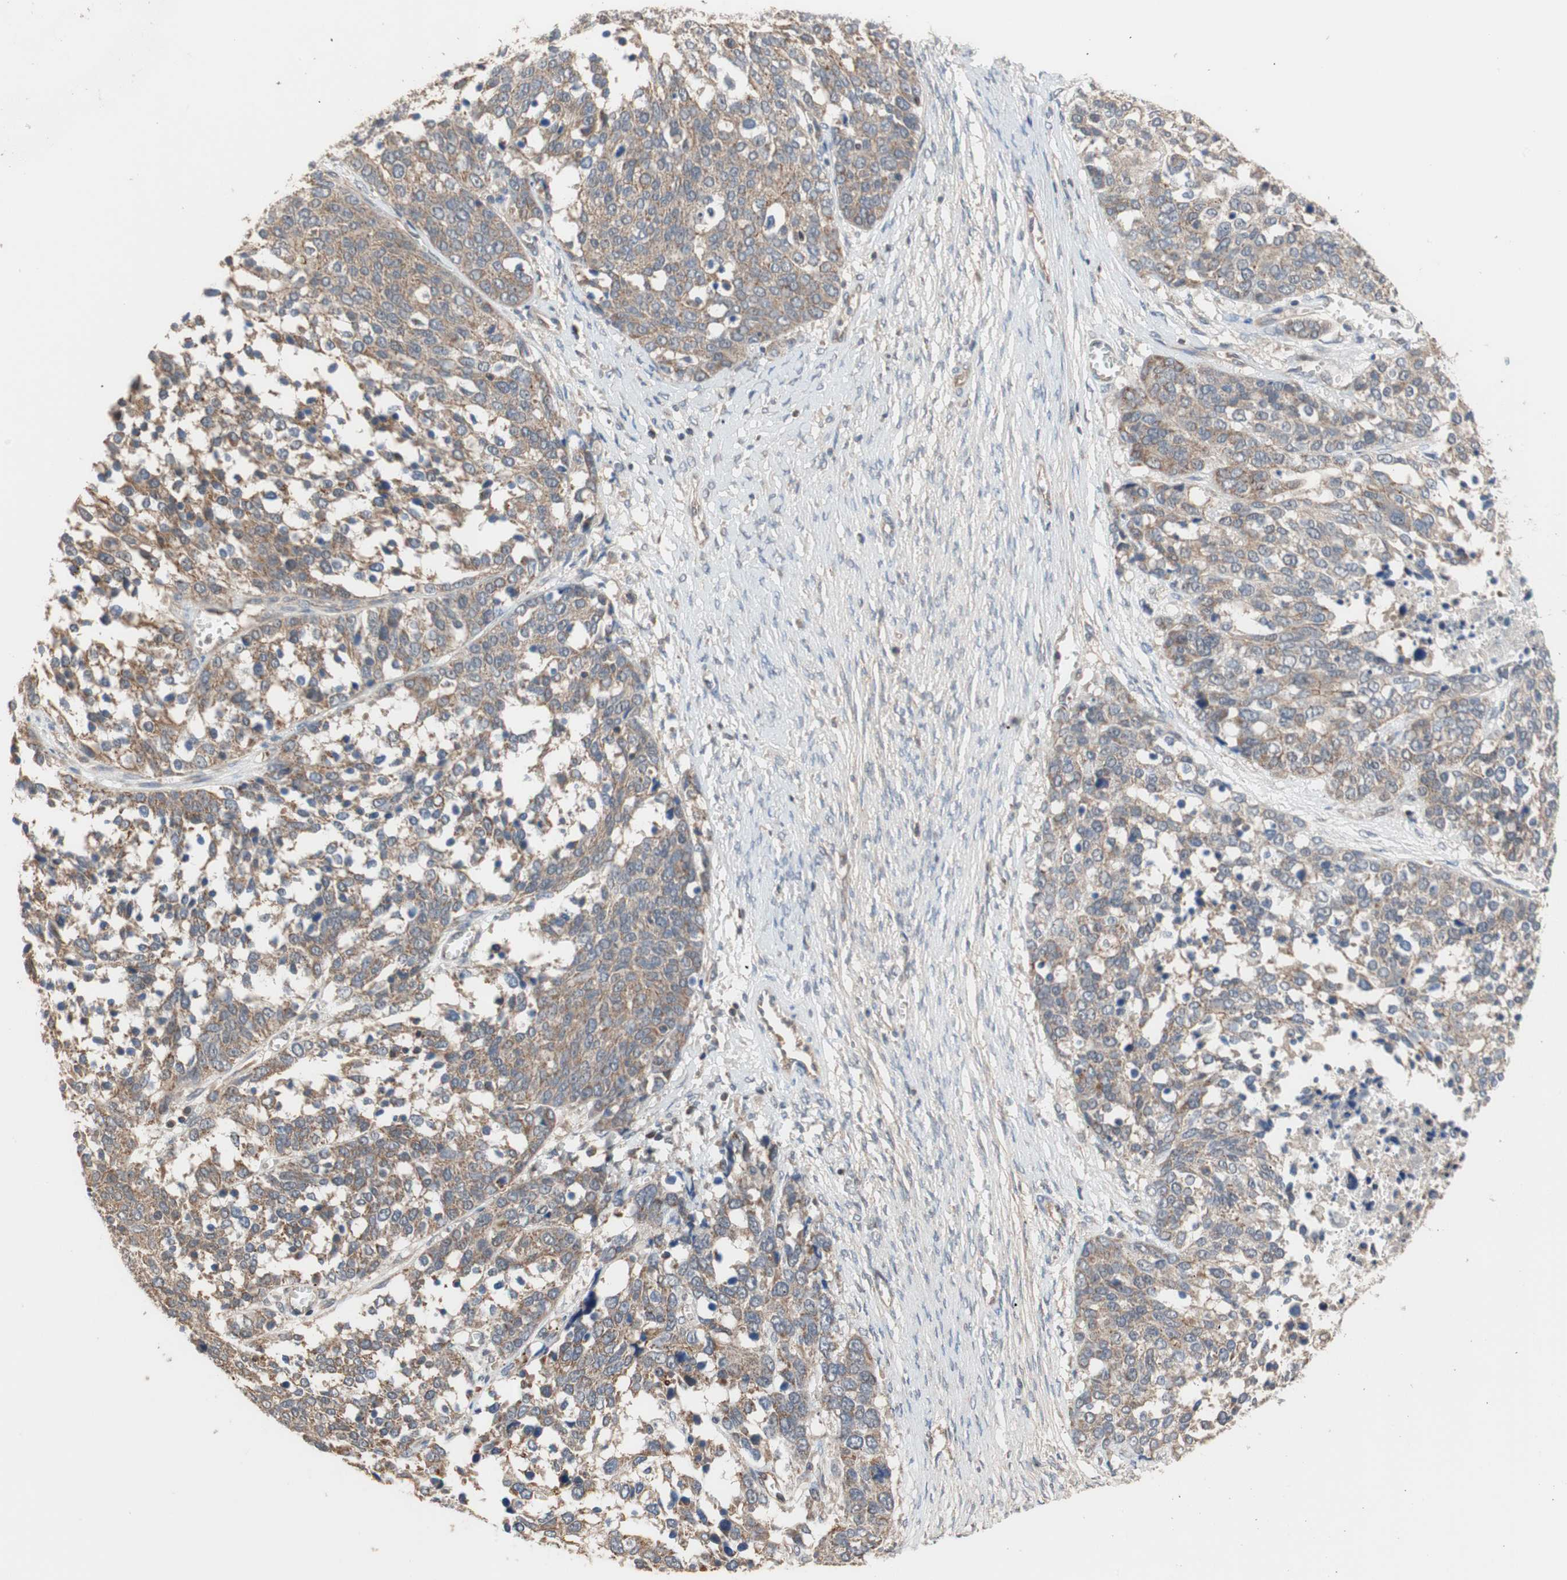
{"staining": {"intensity": "moderate", "quantity": ">75%", "location": "cytoplasmic/membranous"}, "tissue": "ovarian cancer", "cell_type": "Tumor cells", "image_type": "cancer", "snomed": [{"axis": "morphology", "description": "Cystadenocarcinoma, serous, NOS"}, {"axis": "topography", "description": "Ovary"}], "caption": "Ovarian cancer (serous cystadenocarcinoma) stained with a protein marker shows moderate staining in tumor cells.", "gene": "MAP4K2", "patient": {"sex": "female", "age": 44}}